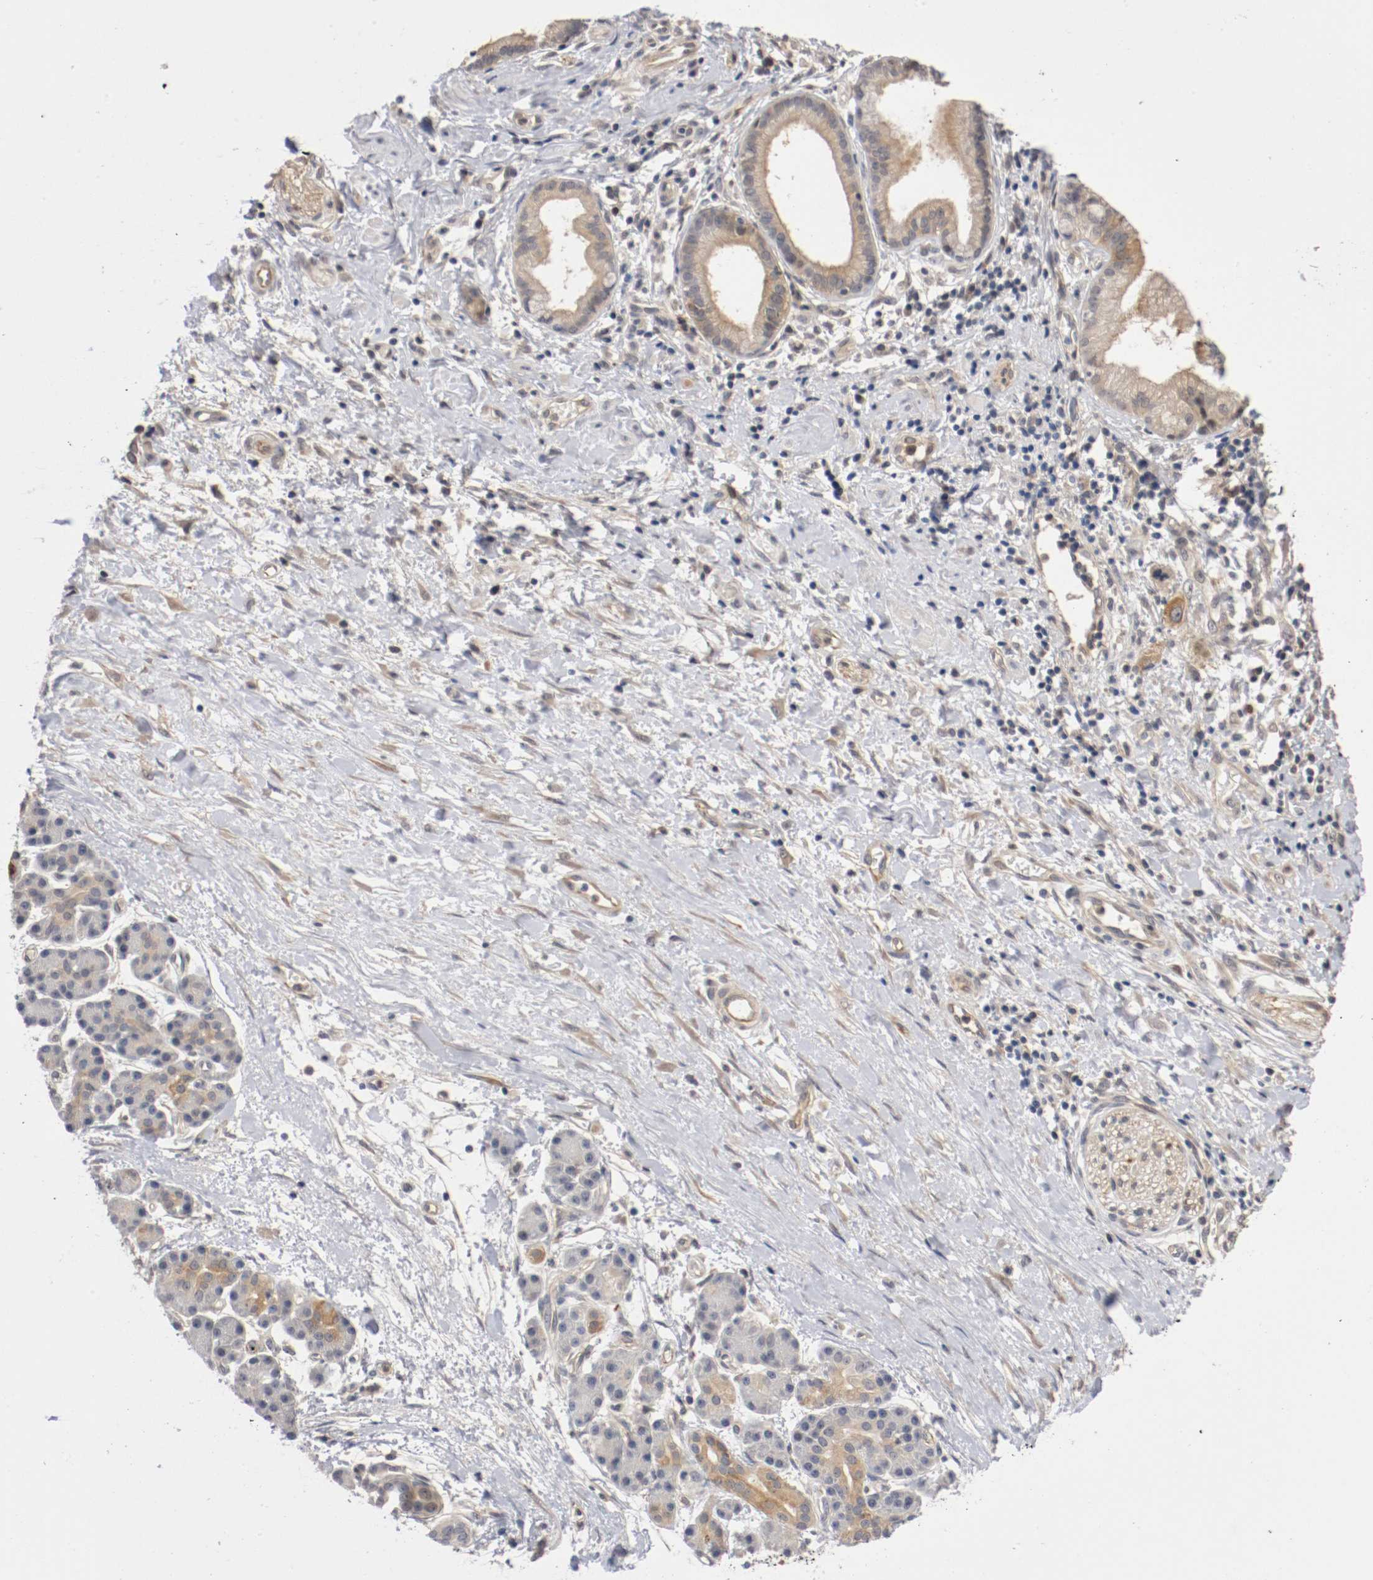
{"staining": {"intensity": "weak", "quantity": ">75%", "location": "cytoplasmic/membranous"}, "tissue": "pancreatic cancer", "cell_type": "Tumor cells", "image_type": "cancer", "snomed": [{"axis": "morphology", "description": "Adenocarcinoma, NOS"}, {"axis": "topography", "description": "Pancreas"}], "caption": "High-magnification brightfield microscopy of adenocarcinoma (pancreatic) stained with DAB (brown) and counterstained with hematoxylin (blue). tumor cells exhibit weak cytoplasmic/membranous expression is identified in about>75% of cells.", "gene": "RBM23", "patient": {"sex": "female", "age": 60}}